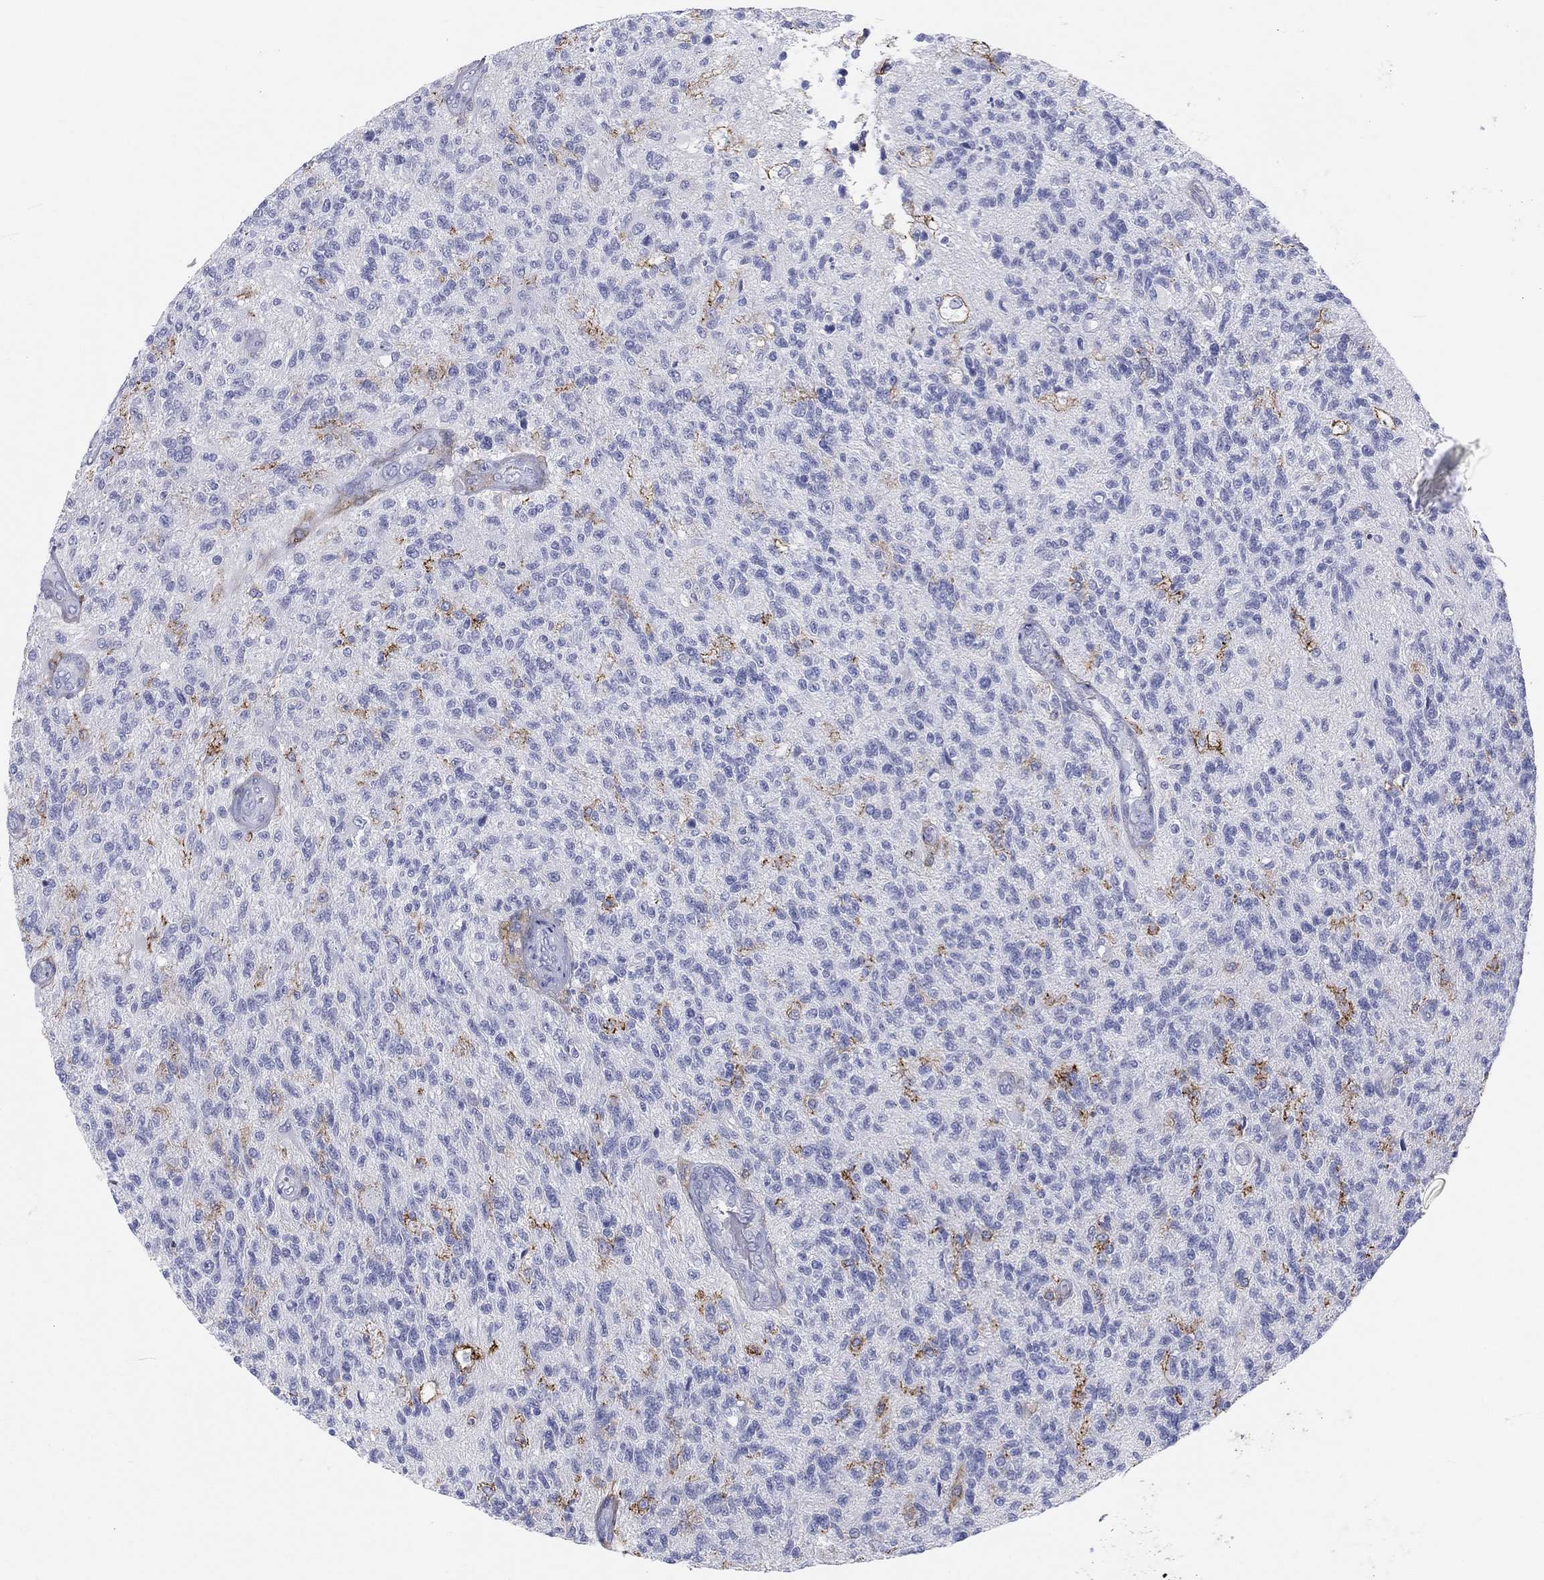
{"staining": {"intensity": "negative", "quantity": "none", "location": "none"}, "tissue": "glioma", "cell_type": "Tumor cells", "image_type": "cancer", "snomed": [{"axis": "morphology", "description": "Glioma, malignant, High grade"}, {"axis": "topography", "description": "Brain"}], "caption": "Immunohistochemical staining of glioma shows no significant staining in tumor cells. (IHC, brightfield microscopy, high magnification).", "gene": "SELPLG", "patient": {"sex": "male", "age": 56}}